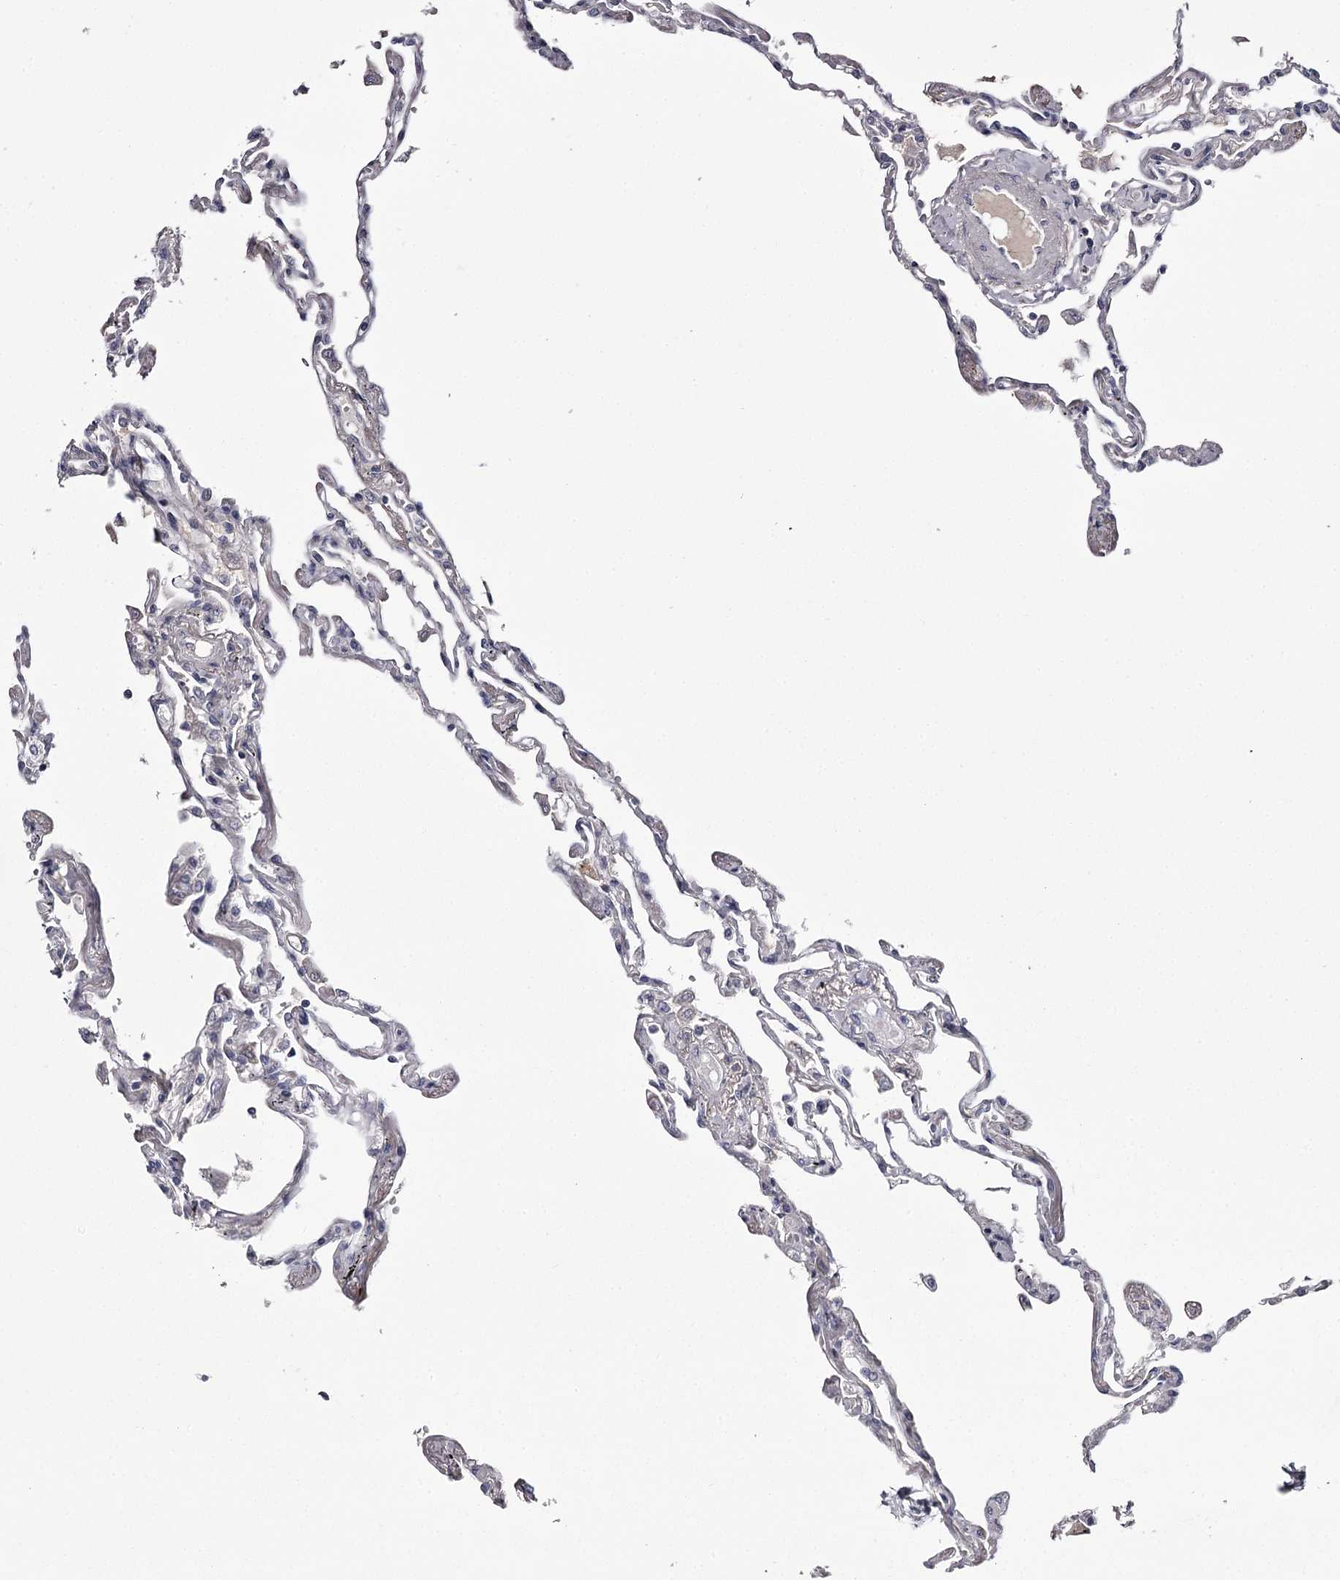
{"staining": {"intensity": "negative", "quantity": "none", "location": "none"}, "tissue": "lung", "cell_type": "Alveolar cells", "image_type": "normal", "snomed": [{"axis": "morphology", "description": "Normal tissue, NOS"}, {"axis": "topography", "description": "Lung"}], "caption": "Benign lung was stained to show a protein in brown. There is no significant expression in alveolar cells. (DAB immunohistochemistry, high magnification).", "gene": "FDXACB1", "patient": {"sex": "female", "age": 67}}